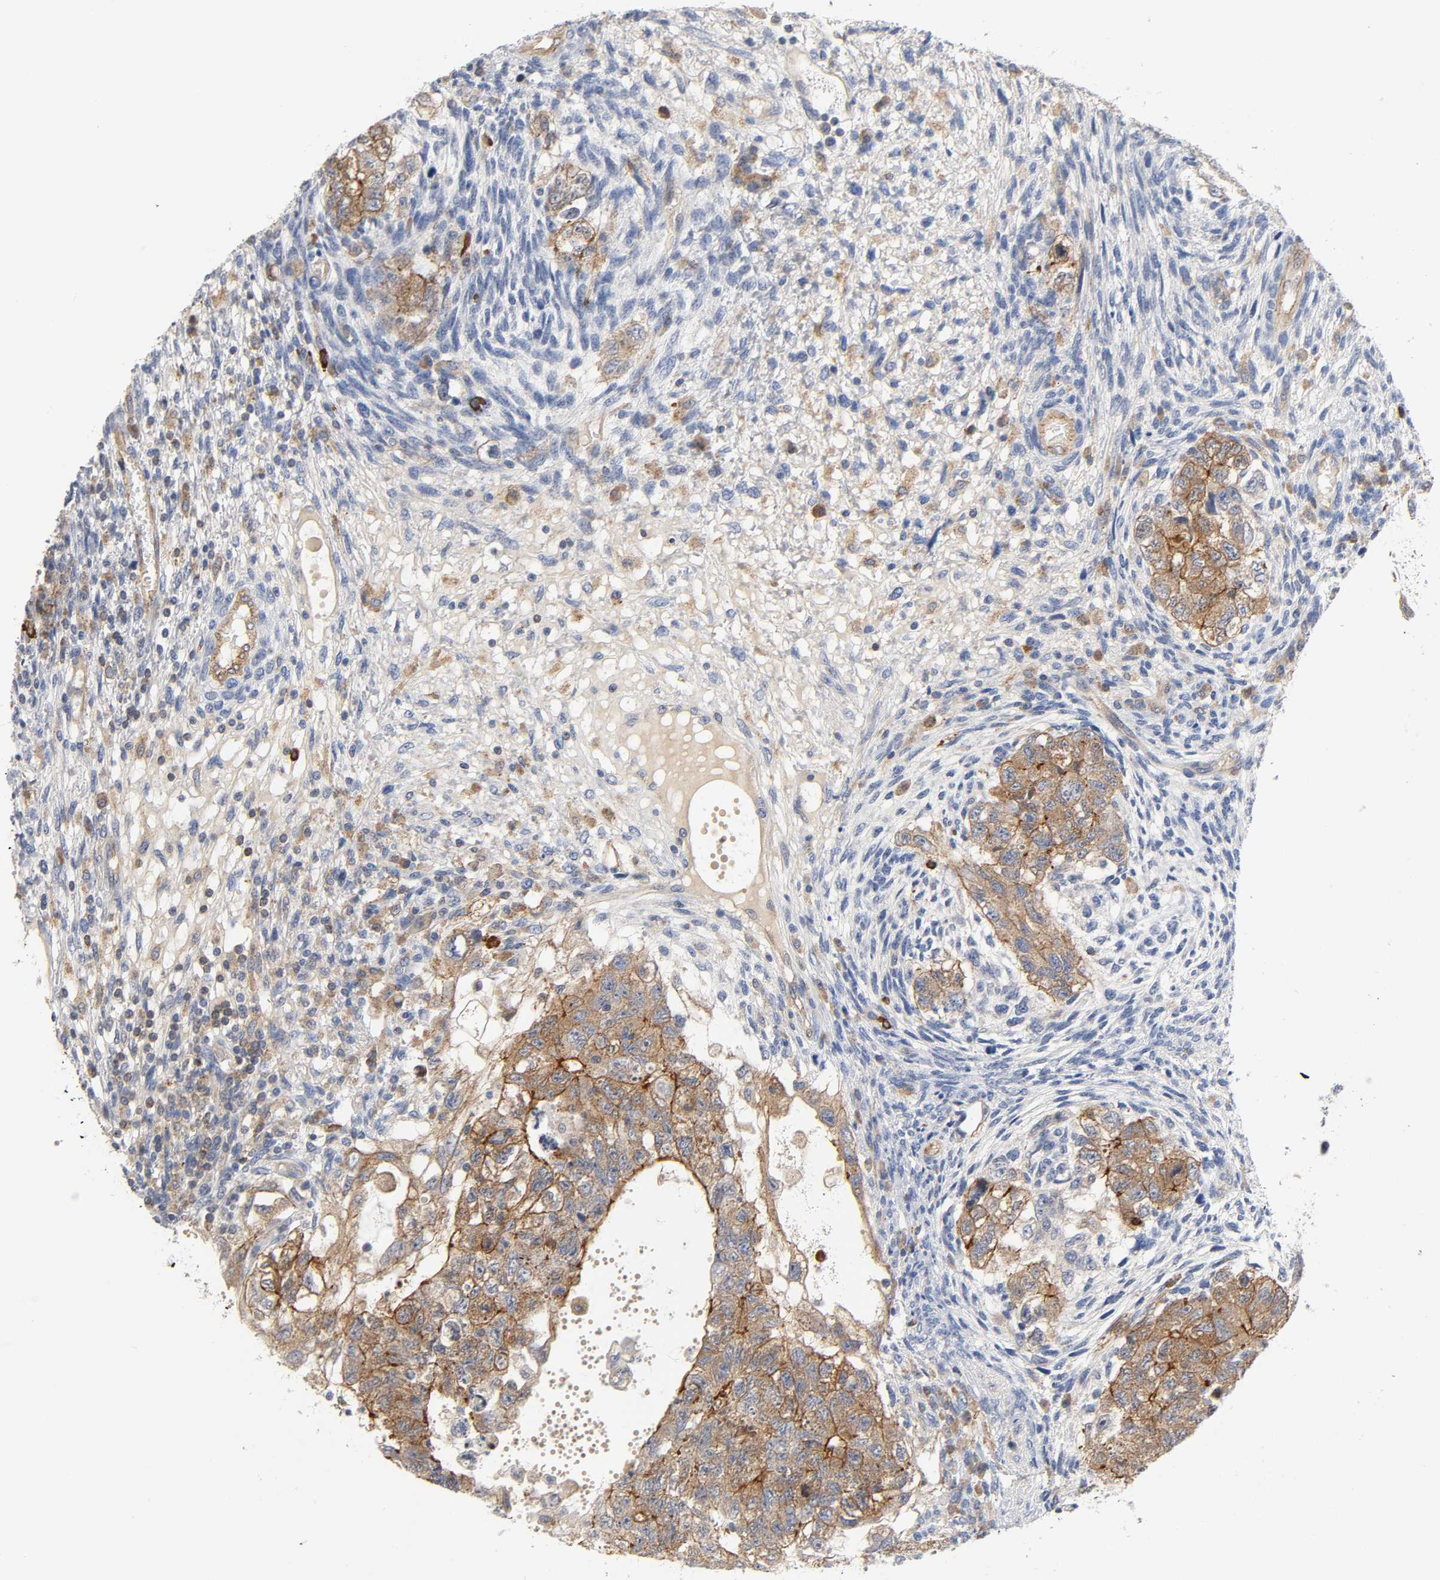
{"staining": {"intensity": "moderate", "quantity": ">75%", "location": "cytoplasmic/membranous"}, "tissue": "testis cancer", "cell_type": "Tumor cells", "image_type": "cancer", "snomed": [{"axis": "morphology", "description": "Normal tissue, NOS"}, {"axis": "morphology", "description": "Carcinoma, Embryonal, NOS"}, {"axis": "topography", "description": "Testis"}], "caption": "Immunohistochemistry (IHC) of human testis embryonal carcinoma demonstrates medium levels of moderate cytoplasmic/membranous staining in approximately >75% of tumor cells.", "gene": "CD2AP", "patient": {"sex": "male", "age": 36}}